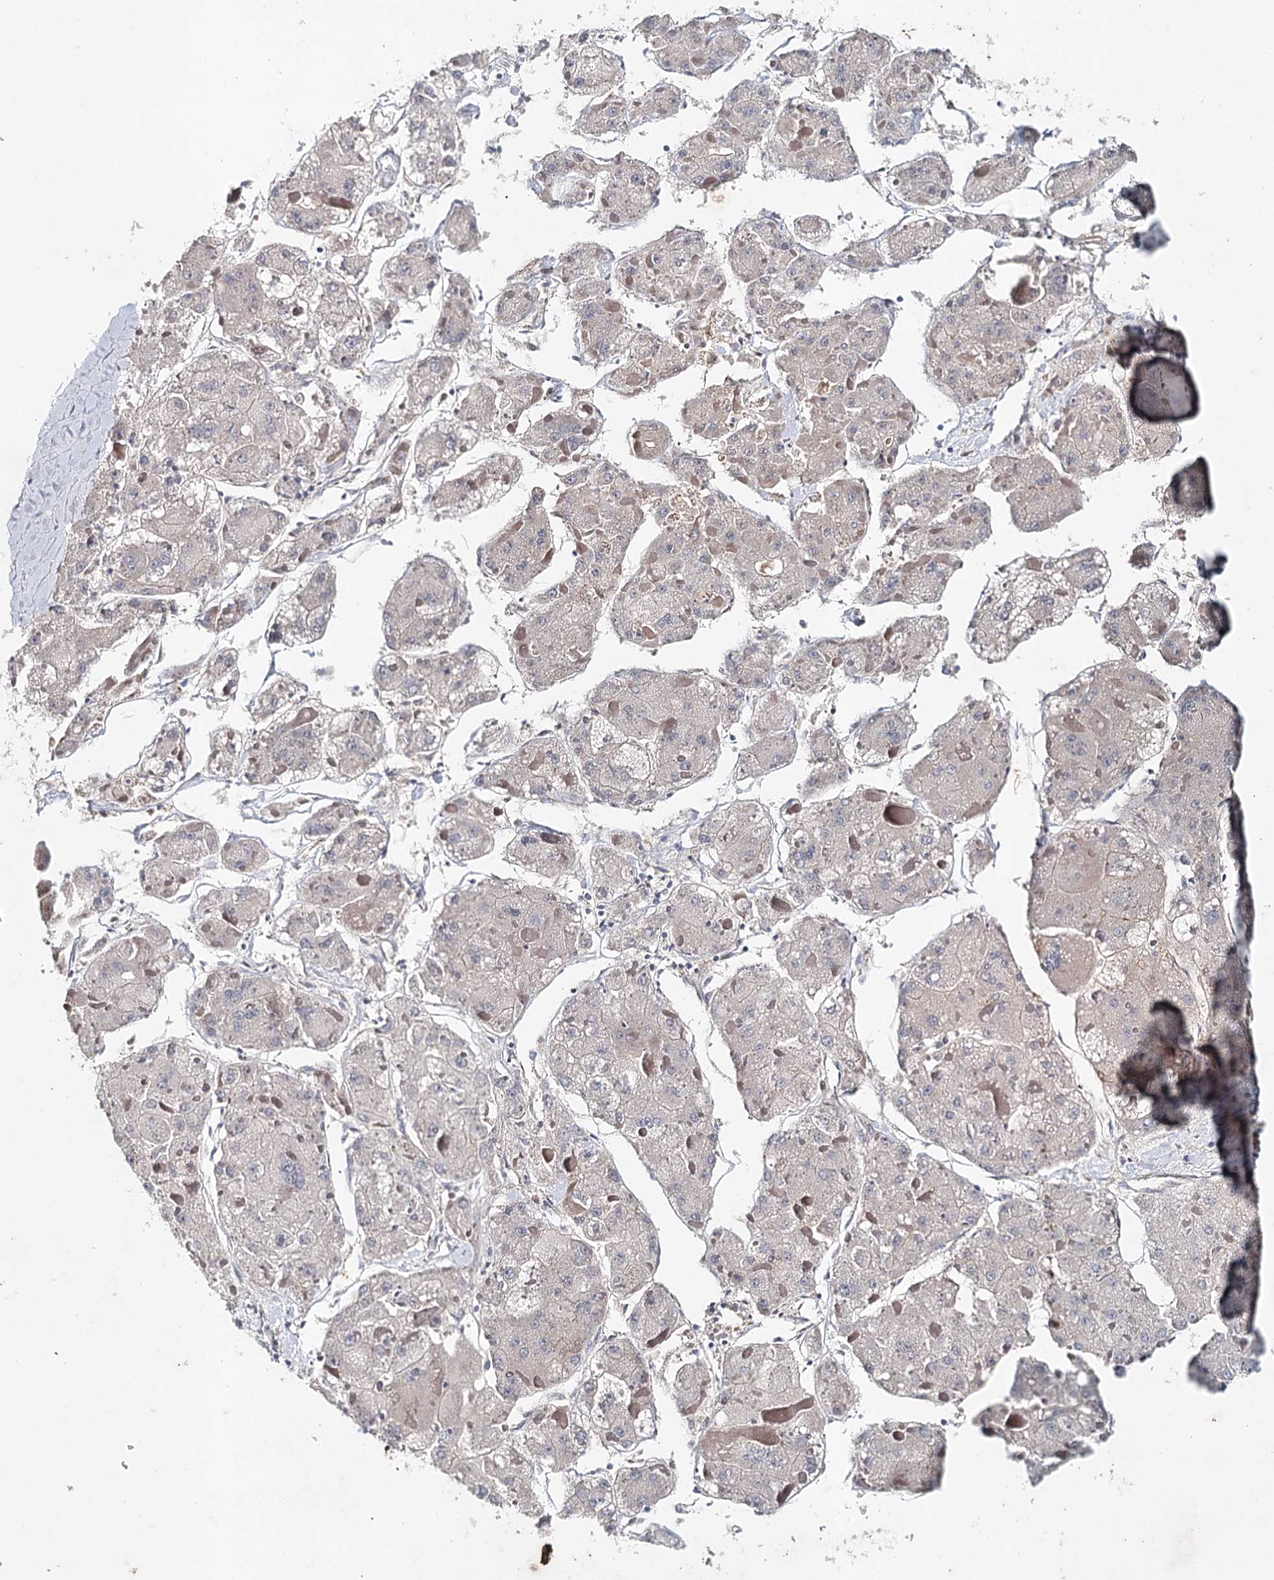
{"staining": {"intensity": "negative", "quantity": "none", "location": "none"}, "tissue": "liver cancer", "cell_type": "Tumor cells", "image_type": "cancer", "snomed": [{"axis": "morphology", "description": "Carcinoma, Hepatocellular, NOS"}, {"axis": "topography", "description": "Liver"}], "caption": "Immunohistochemistry image of hepatocellular carcinoma (liver) stained for a protein (brown), which reveals no expression in tumor cells.", "gene": "SYNPO", "patient": {"sex": "female", "age": 73}}